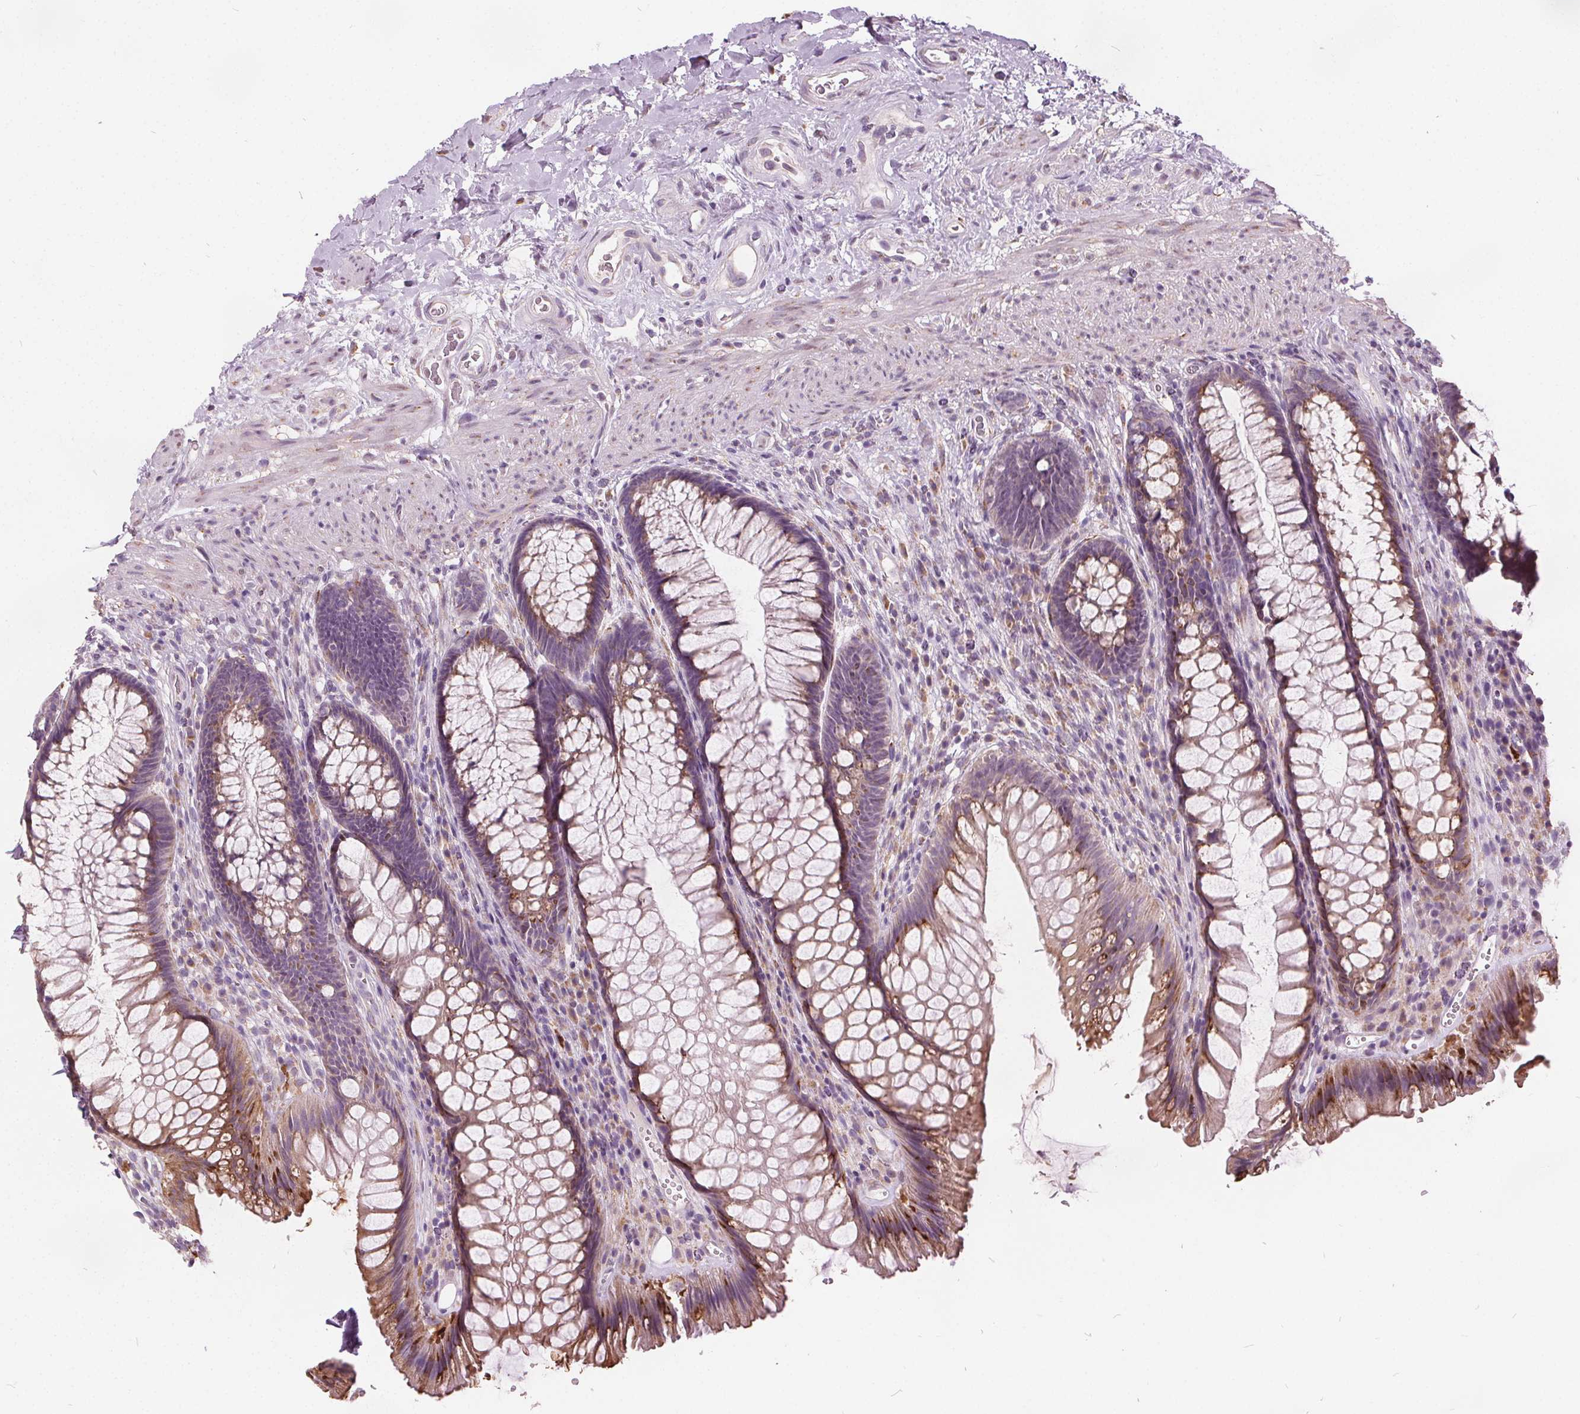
{"staining": {"intensity": "strong", "quantity": "25%-75%", "location": "cytoplasmic/membranous"}, "tissue": "rectum", "cell_type": "Glandular cells", "image_type": "normal", "snomed": [{"axis": "morphology", "description": "Normal tissue, NOS"}, {"axis": "topography", "description": "Rectum"}], "caption": "Immunohistochemical staining of normal rectum reveals high levels of strong cytoplasmic/membranous expression in about 25%-75% of glandular cells.", "gene": "ACOX2", "patient": {"sex": "male", "age": 53}}